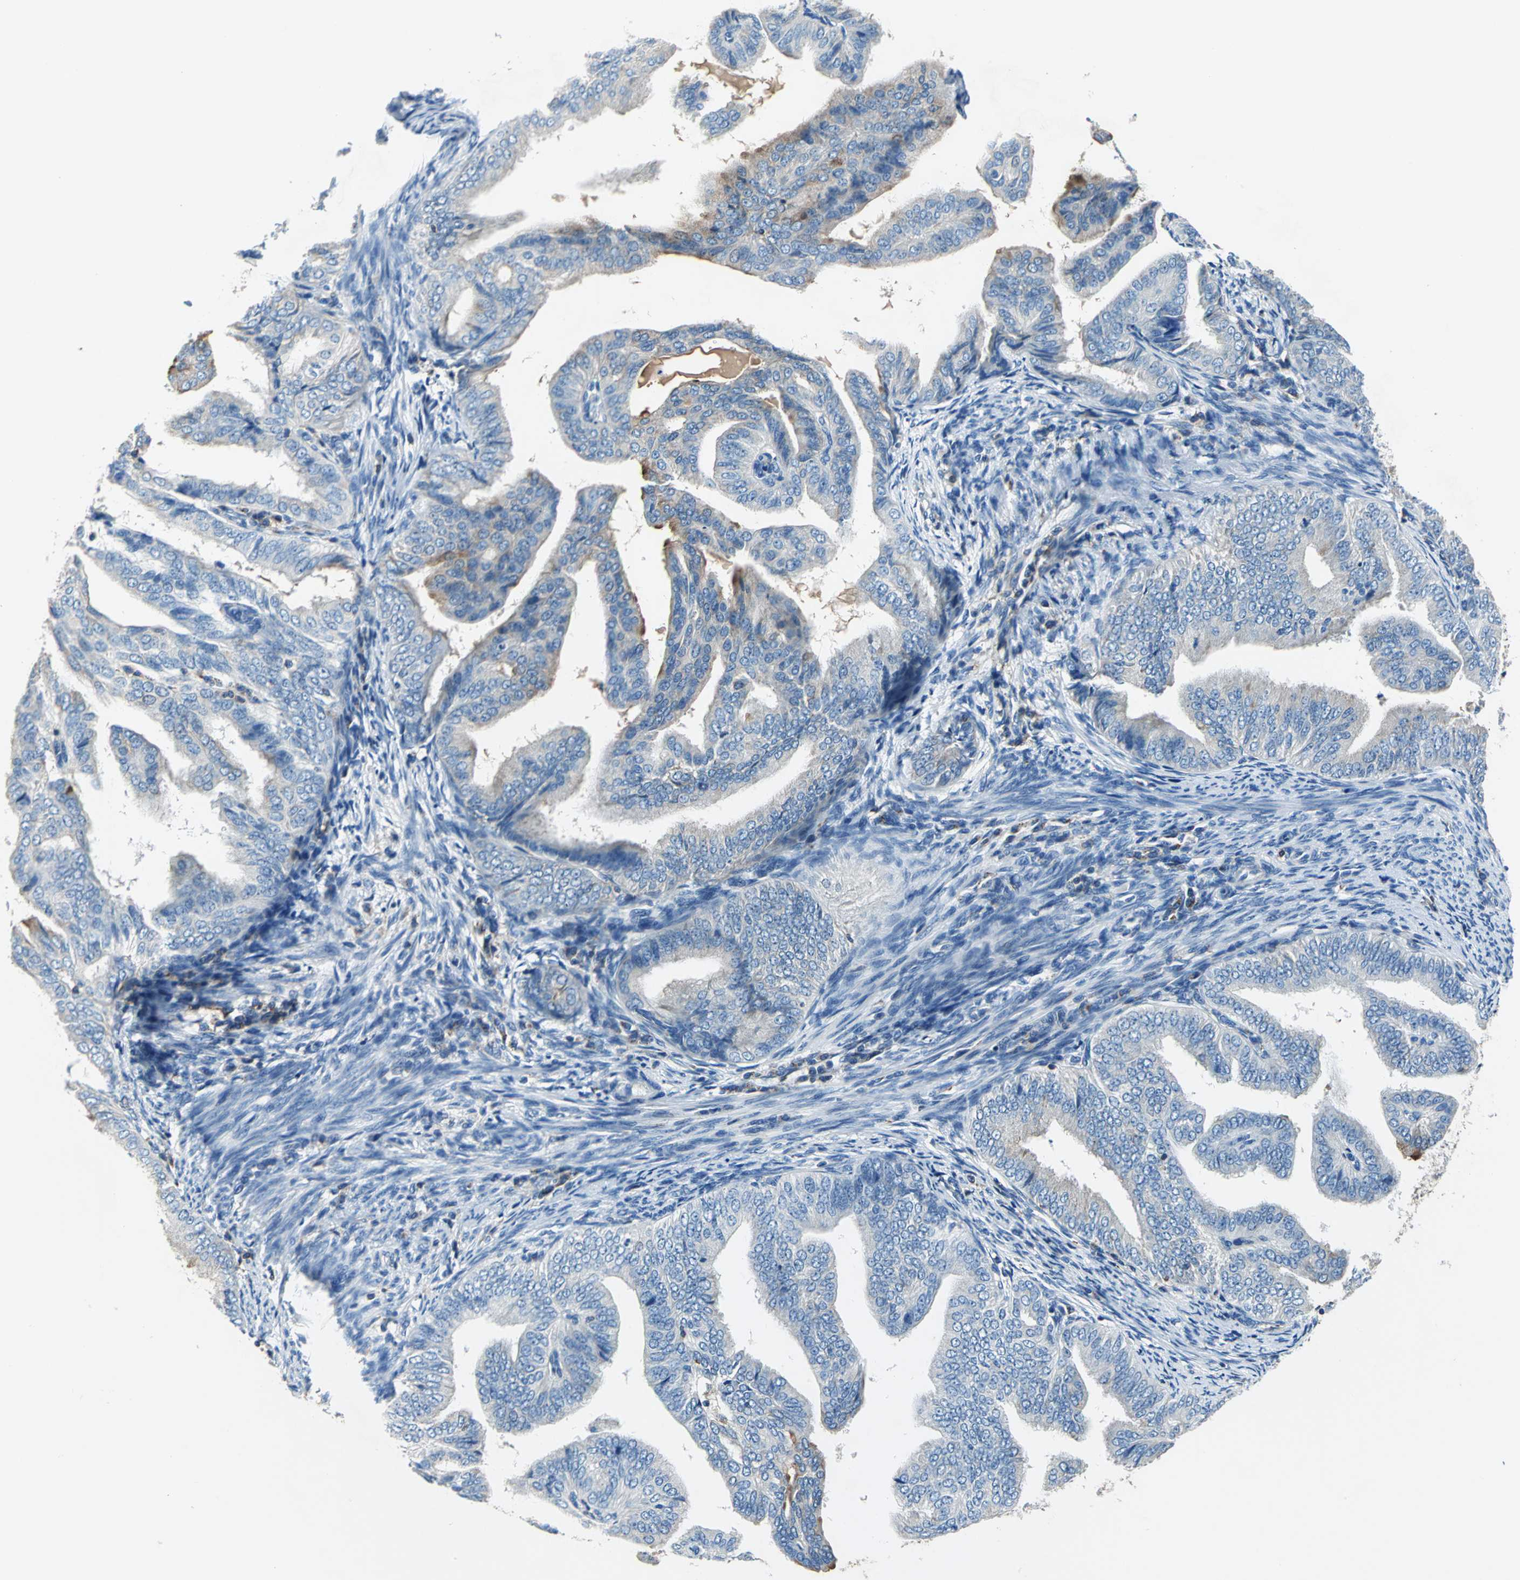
{"staining": {"intensity": "moderate", "quantity": "<25%", "location": "cytoplasmic/membranous"}, "tissue": "endometrial cancer", "cell_type": "Tumor cells", "image_type": "cancer", "snomed": [{"axis": "morphology", "description": "Adenocarcinoma, NOS"}, {"axis": "topography", "description": "Endometrium"}], "caption": "DAB (3,3'-diaminobenzidine) immunohistochemical staining of endometrial cancer shows moderate cytoplasmic/membranous protein positivity in about <25% of tumor cells. (DAB (3,3'-diaminobenzidine) IHC with brightfield microscopy, high magnification).", "gene": "SEPTIN6", "patient": {"sex": "female", "age": 58}}